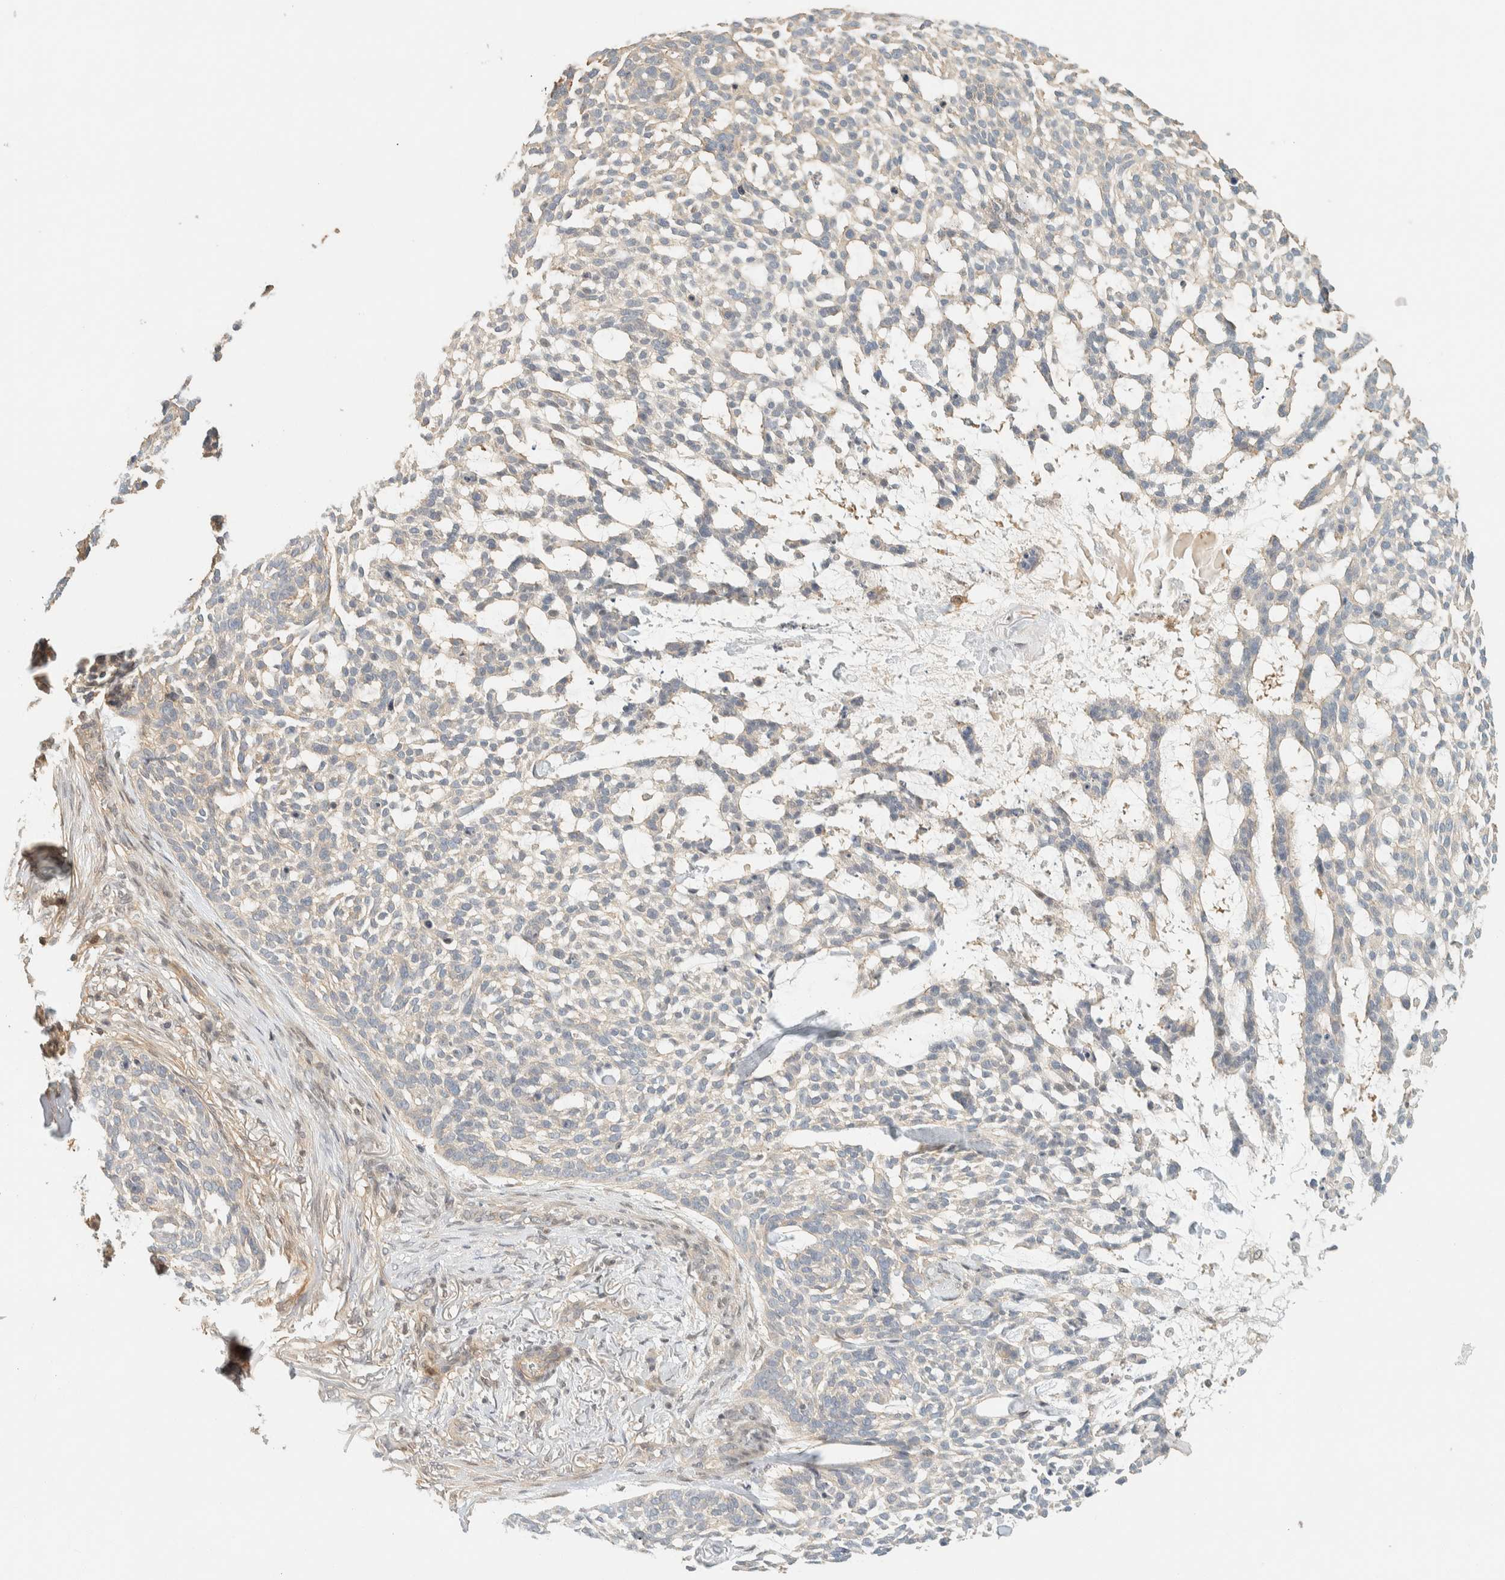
{"staining": {"intensity": "negative", "quantity": "none", "location": "none"}, "tissue": "skin cancer", "cell_type": "Tumor cells", "image_type": "cancer", "snomed": [{"axis": "morphology", "description": "Basal cell carcinoma"}, {"axis": "topography", "description": "Skin"}], "caption": "Immunohistochemistry of human basal cell carcinoma (skin) reveals no expression in tumor cells.", "gene": "ARFGEF1", "patient": {"sex": "female", "age": 64}}